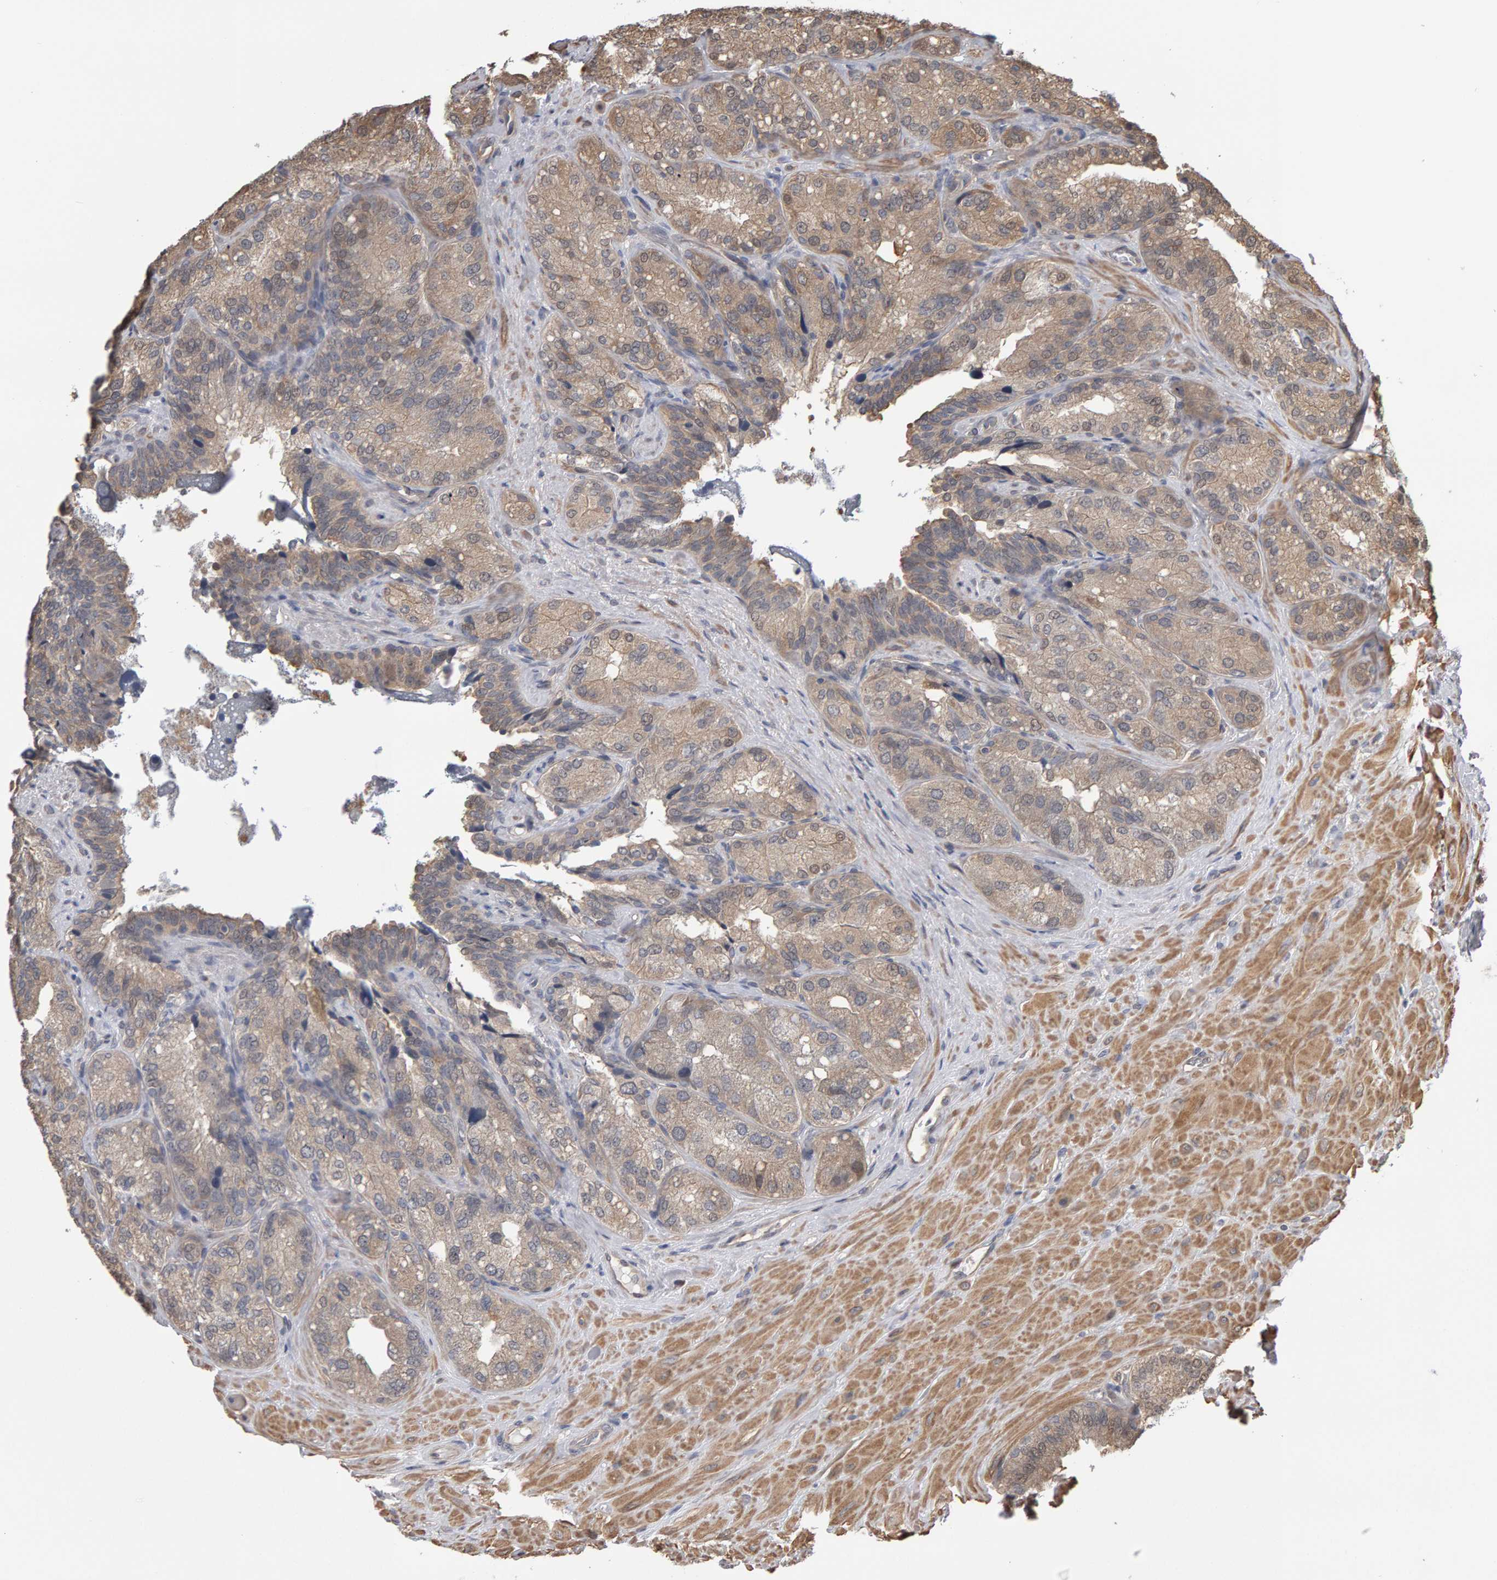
{"staining": {"intensity": "weak", "quantity": "25%-75%", "location": "cytoplasmic/membranous"}, "tissue": "seminal vesicle", "cell_type": "Glandular cells", "image_type": "normal", "snomed": [{"axis": "morphology", "description": "Normal tissue, NOS"}, {"axis": "topography", "description": "Prostate"}, {"axis": "topography", "description": "Seminal veicle"}], "caption": "A brown stain labels weak cytoplasmic/membranous positivity of a protein in glandular cells of benign seminal vesicle.", "gene": "COASY", "patient": {"sex": "male", "age": 51}}